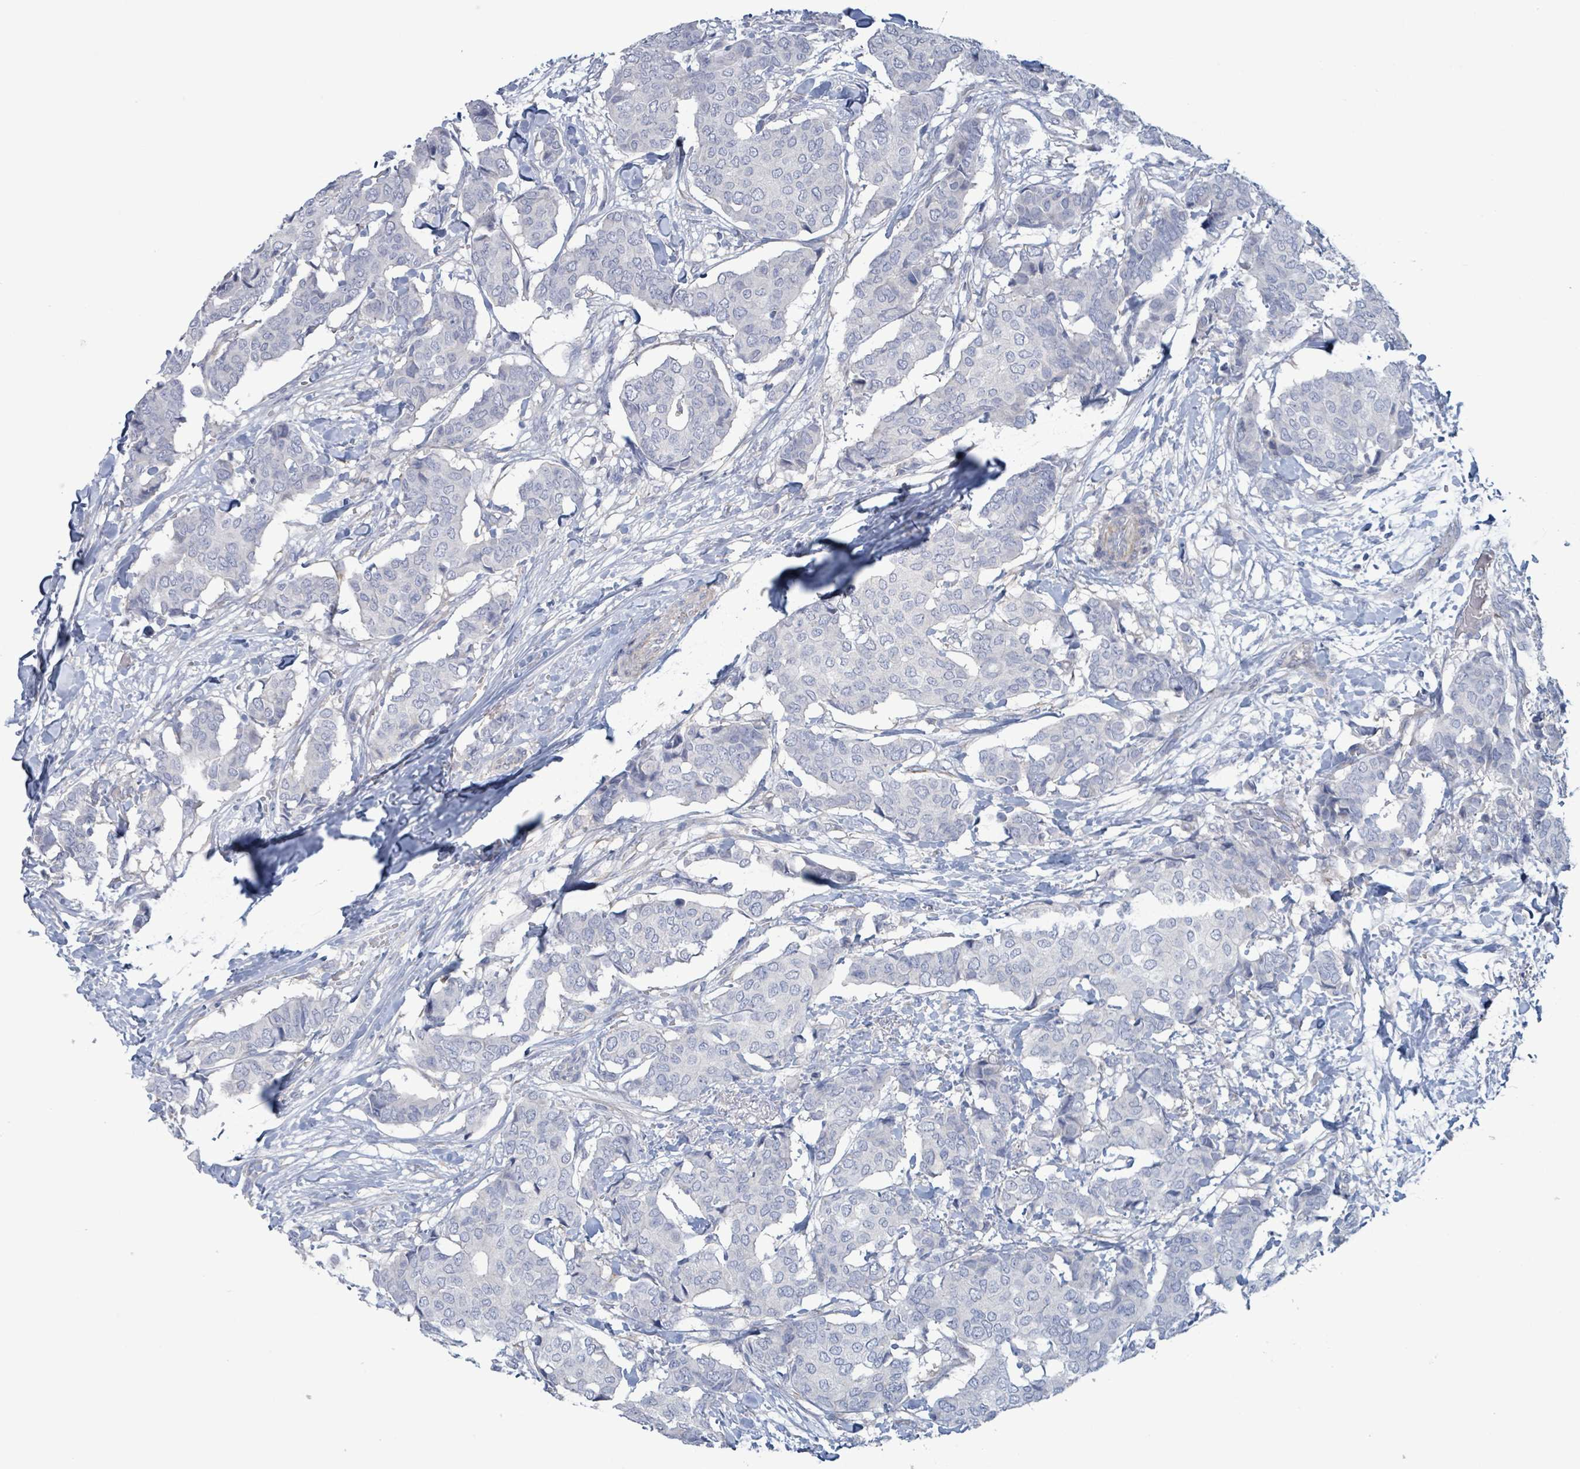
{"staining": {"intensity": "negative", "quantity": "none", "location": "none"}, "tissue": "breast cancer", "cell_type": "Tumor cells", "image_type": "cancer", "snomed": [{"axis": "morphology", "description": "Duct carcinoma"}, {"axis": "topography", "description": "Breast"}], "caption": "Tumor cells are negative for brown protein staining in breast cancer (infiltrating ductal carcinoma). (DAB (3,3'-diaminobenzidine) immunohistochemistry visualized using brightfield microscopy, high magnification).", "gene": "PKLR", "patient": {"sex": "female", "age": 75}}